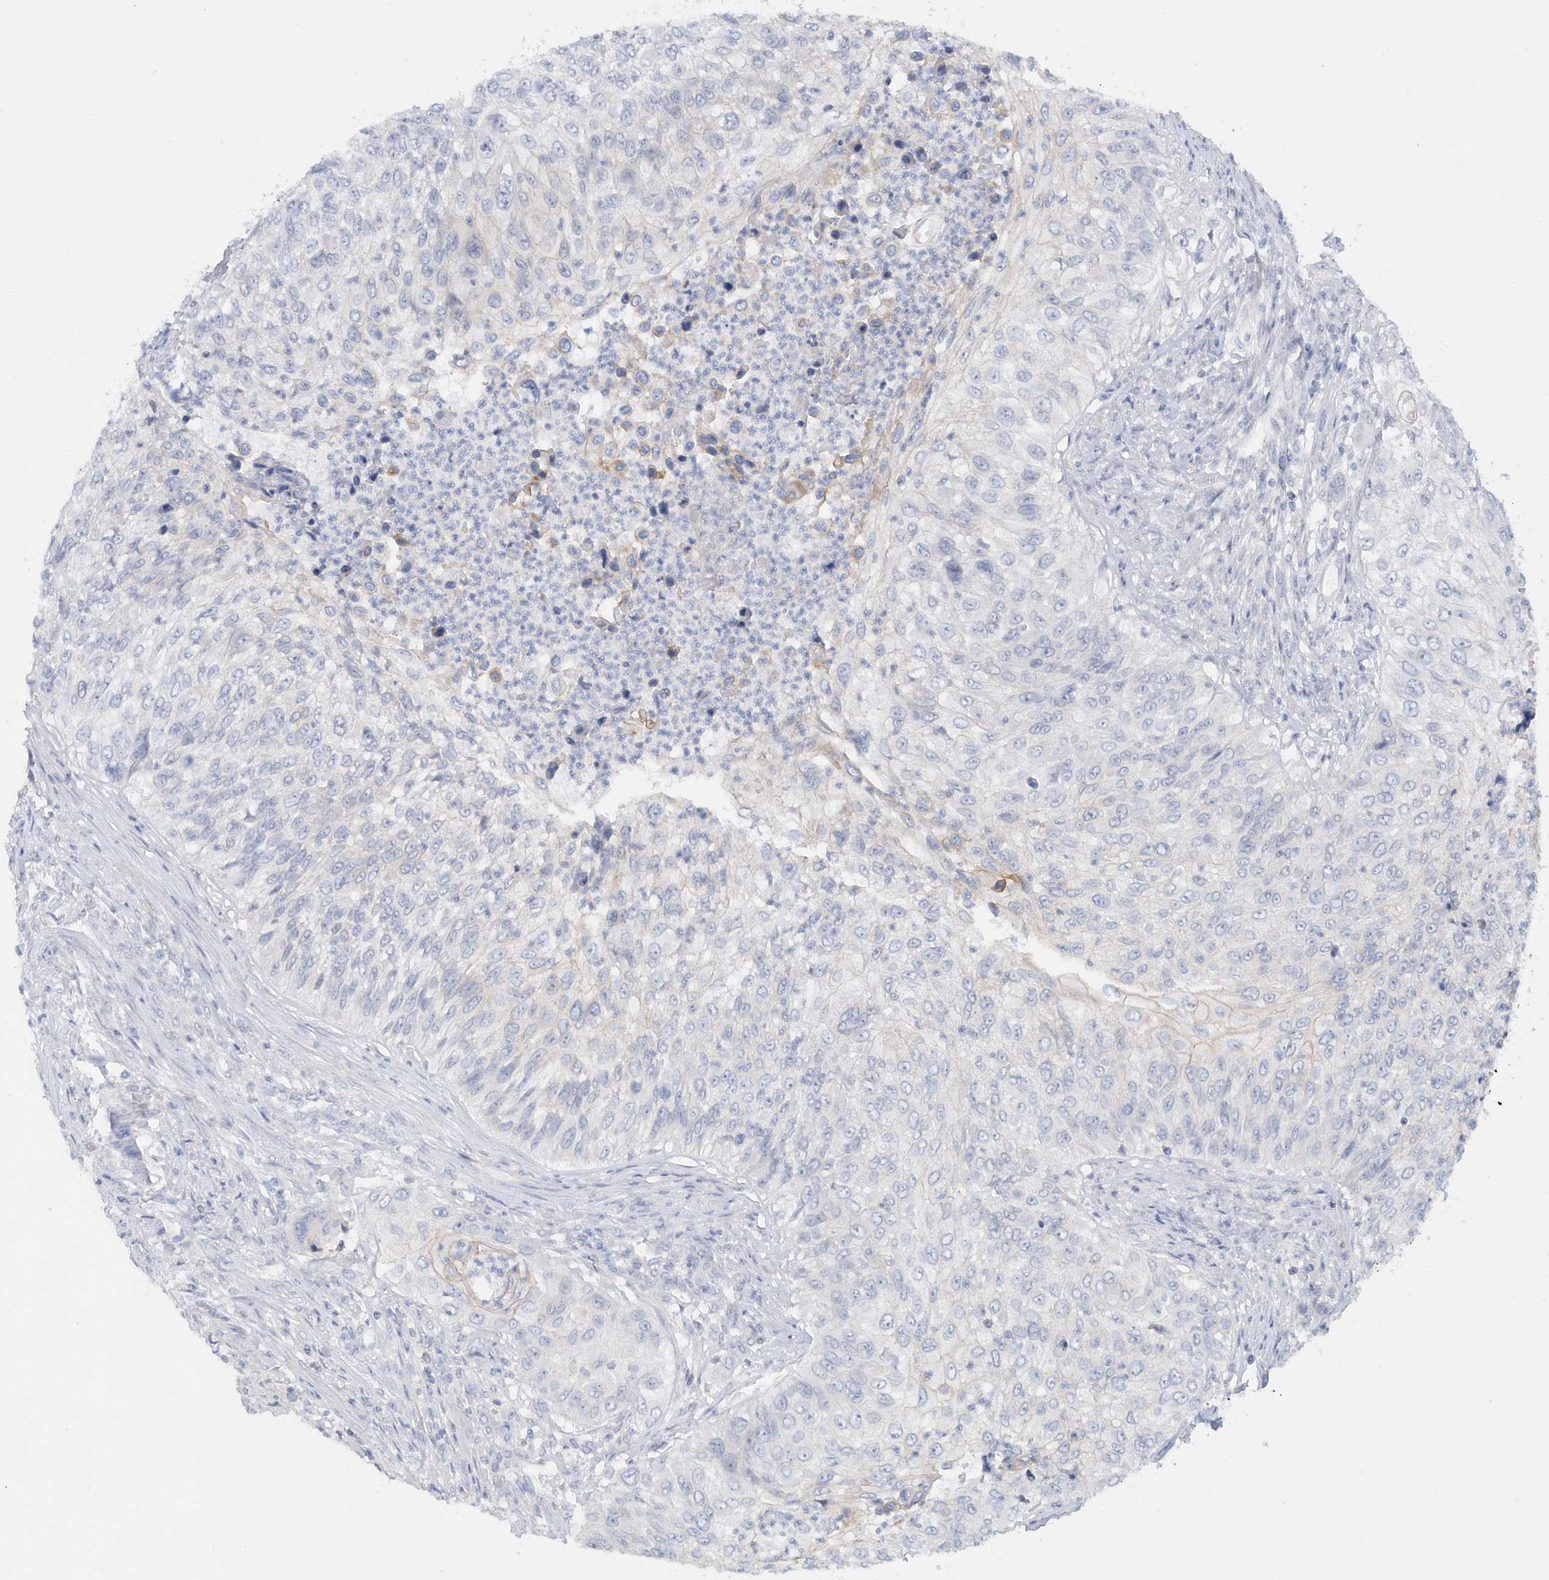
{"staining": {"intensity": "negative", "quantity": "none", "location": "none"}, "tissue": "urothelial cancer", "cell_type": "Tumor cells", "image_type": "cancer", "snomed": [{"axis": "morphology", "description": "Urothelial carcinoma, High grade"}, {"axis": "topography", "description": "Urinary bladder"}], "caption": "Immunohistochemistry histopathology image of urothelial carcinoma (high-grade) stained for a protein (brown), which demonstrates no expression in tumor cells. Brightfield microscopy of immunohistochemistry stained with DAB (brown) and hematoxylin (blue), captured at high magnification.", "gene": "RPE", "patient": {"sex": "female", "age": 60}}